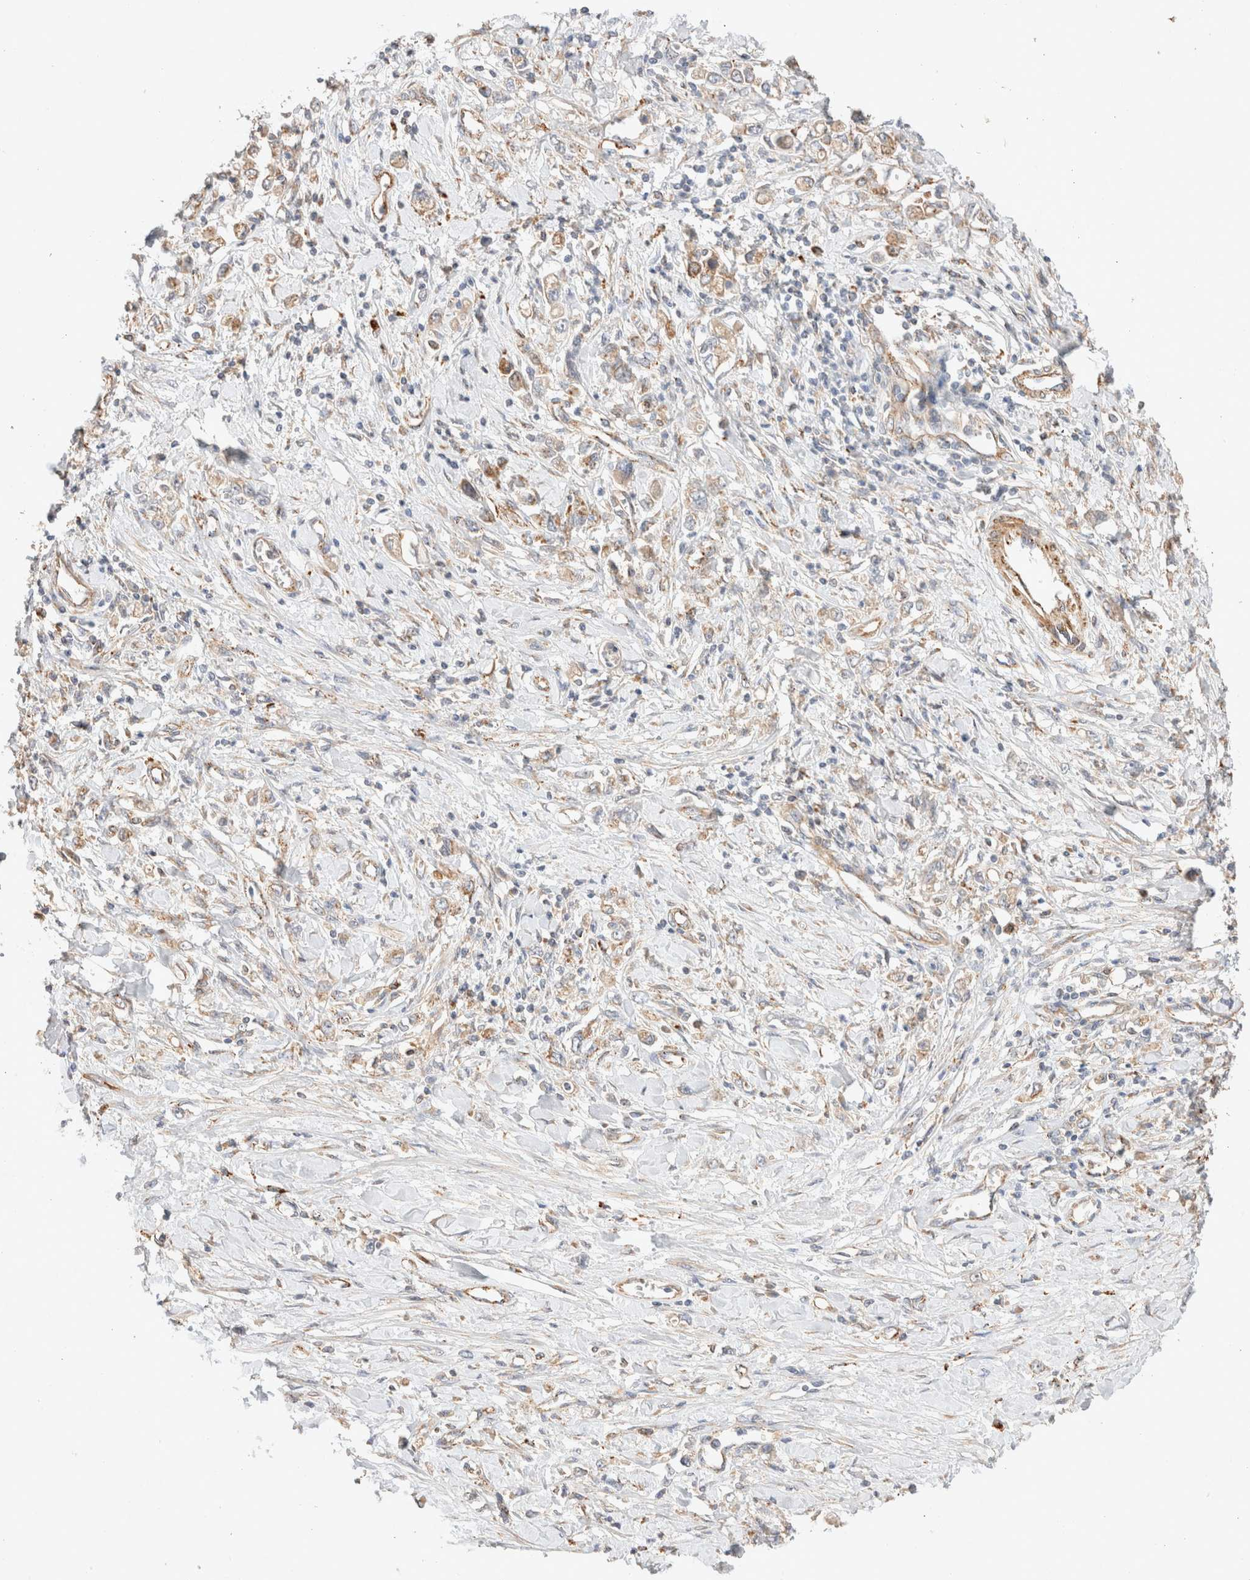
{"staining": {"intensity": "weak", "quantity": "25%-75%", "location": "cytoplasmic/membranous"}, "tissue": "stomach cancer", "cell_type": "Tumor cells", "image_type": "cancer", "snomed": [{"axis": "morphology", "description": "Adenocarcinoma, NOS"}, {"axis": "topography", "description": "Stomach"}], "caption": "Human stomach adenocarcinoma stained with a protein marker demonstrates weak staining in tumor cells.", "gene": "RABEPK", "patient": {"sex": "female", "age": 76}}